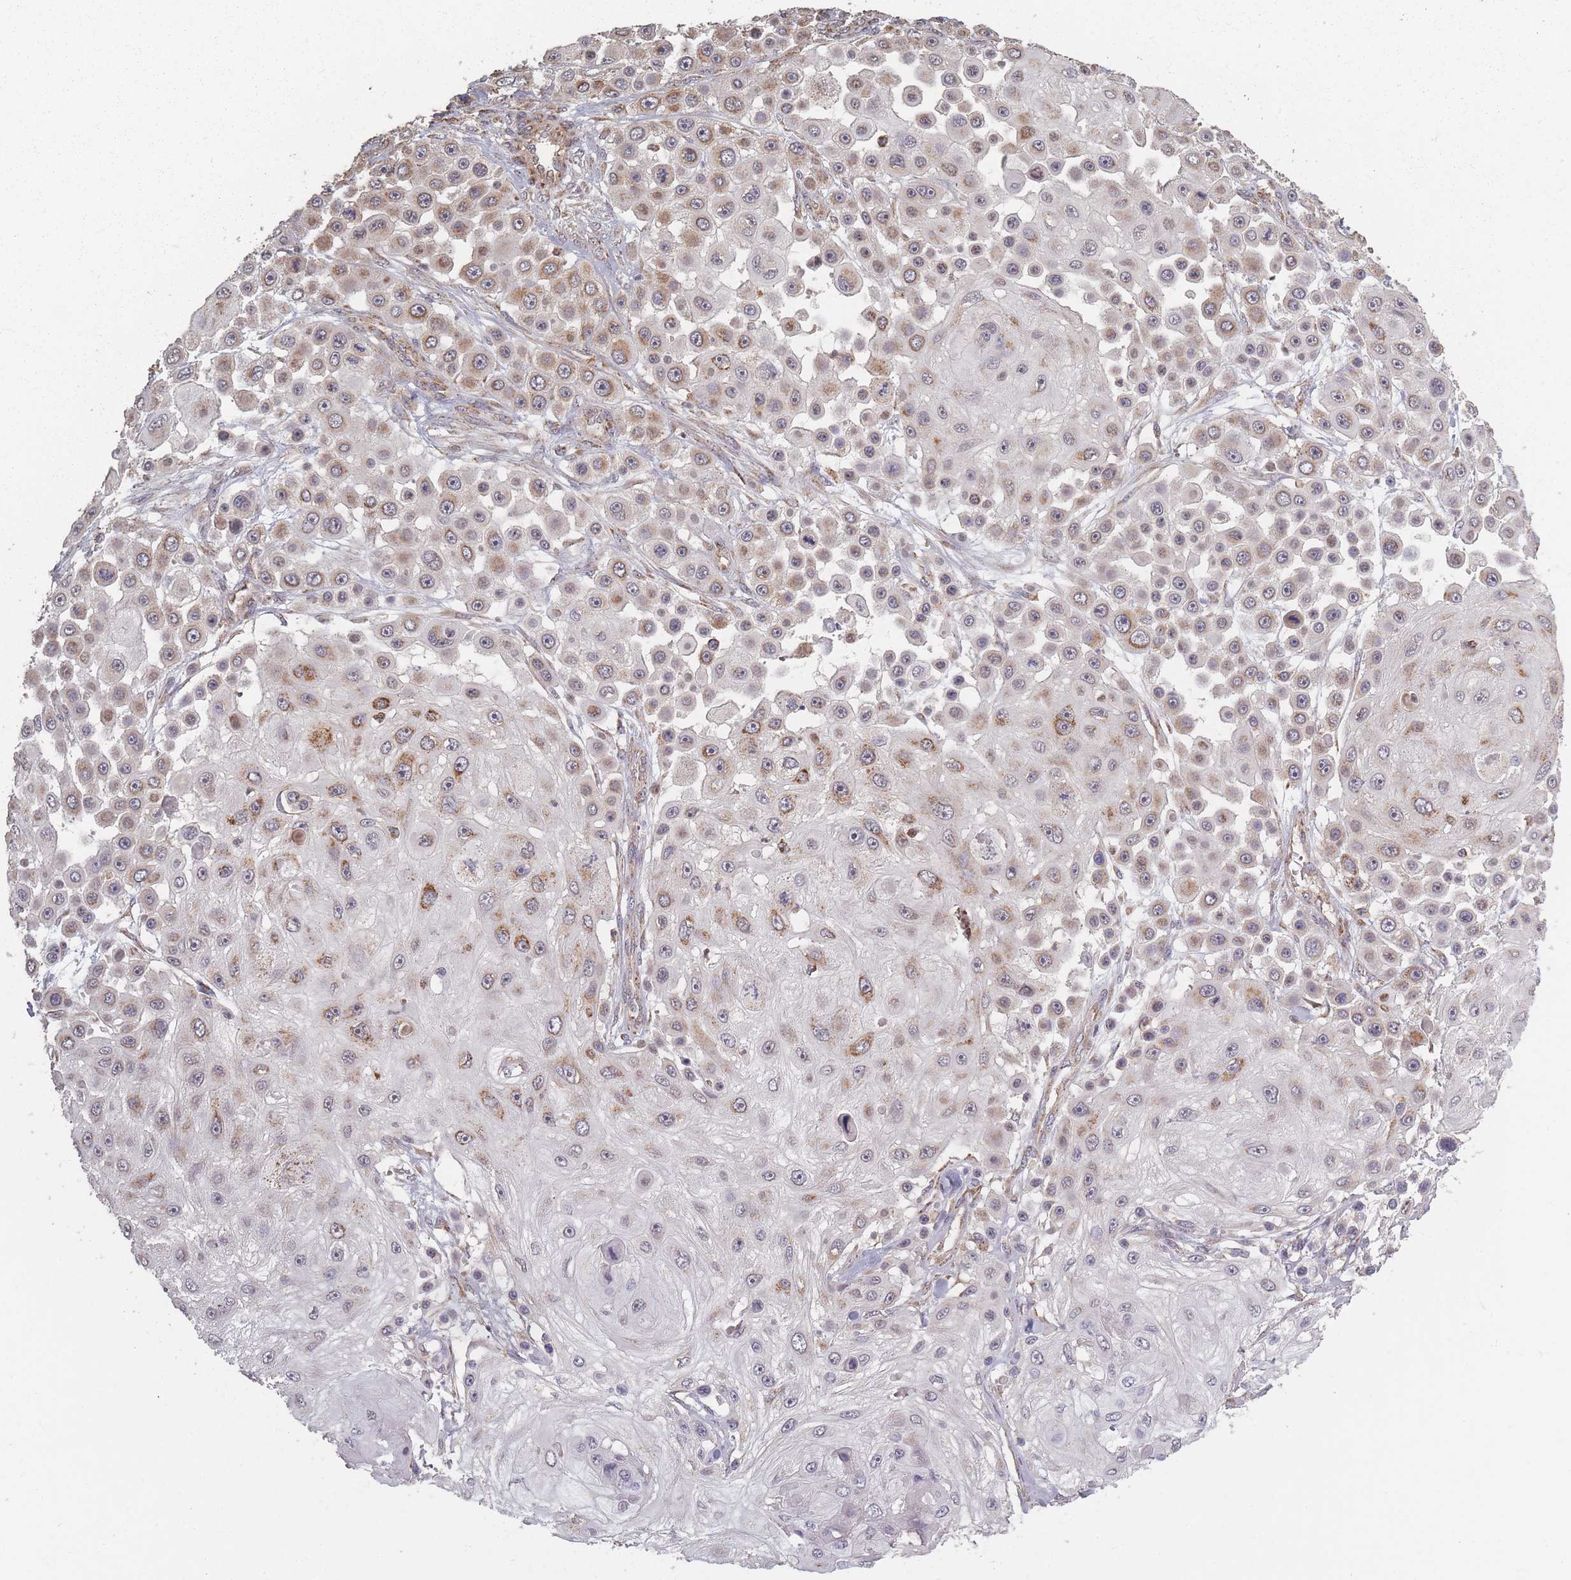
{"staining": {"intensity": "weak", "quantity": "25%-75%", "location": "cytoplasmic/membranous"}, "tissue": "skin cancer", "cell_type": "Tumor cells", "image_type": "cancer", "snomed": [{"axis": "morphology", "description": "Squamous cell carcinoma, NOS"}, {"axis": "topography", "description": "Skin"}], "caption": "Brown immunohistochemical staining in human squamous cell carcinoma (skin) reveals weak cytoplasmic/membranous positivity in about 25%-75% of tumor cells.", "gene": "LYRM7", "patient": {"sex": "male", "age": 67}}